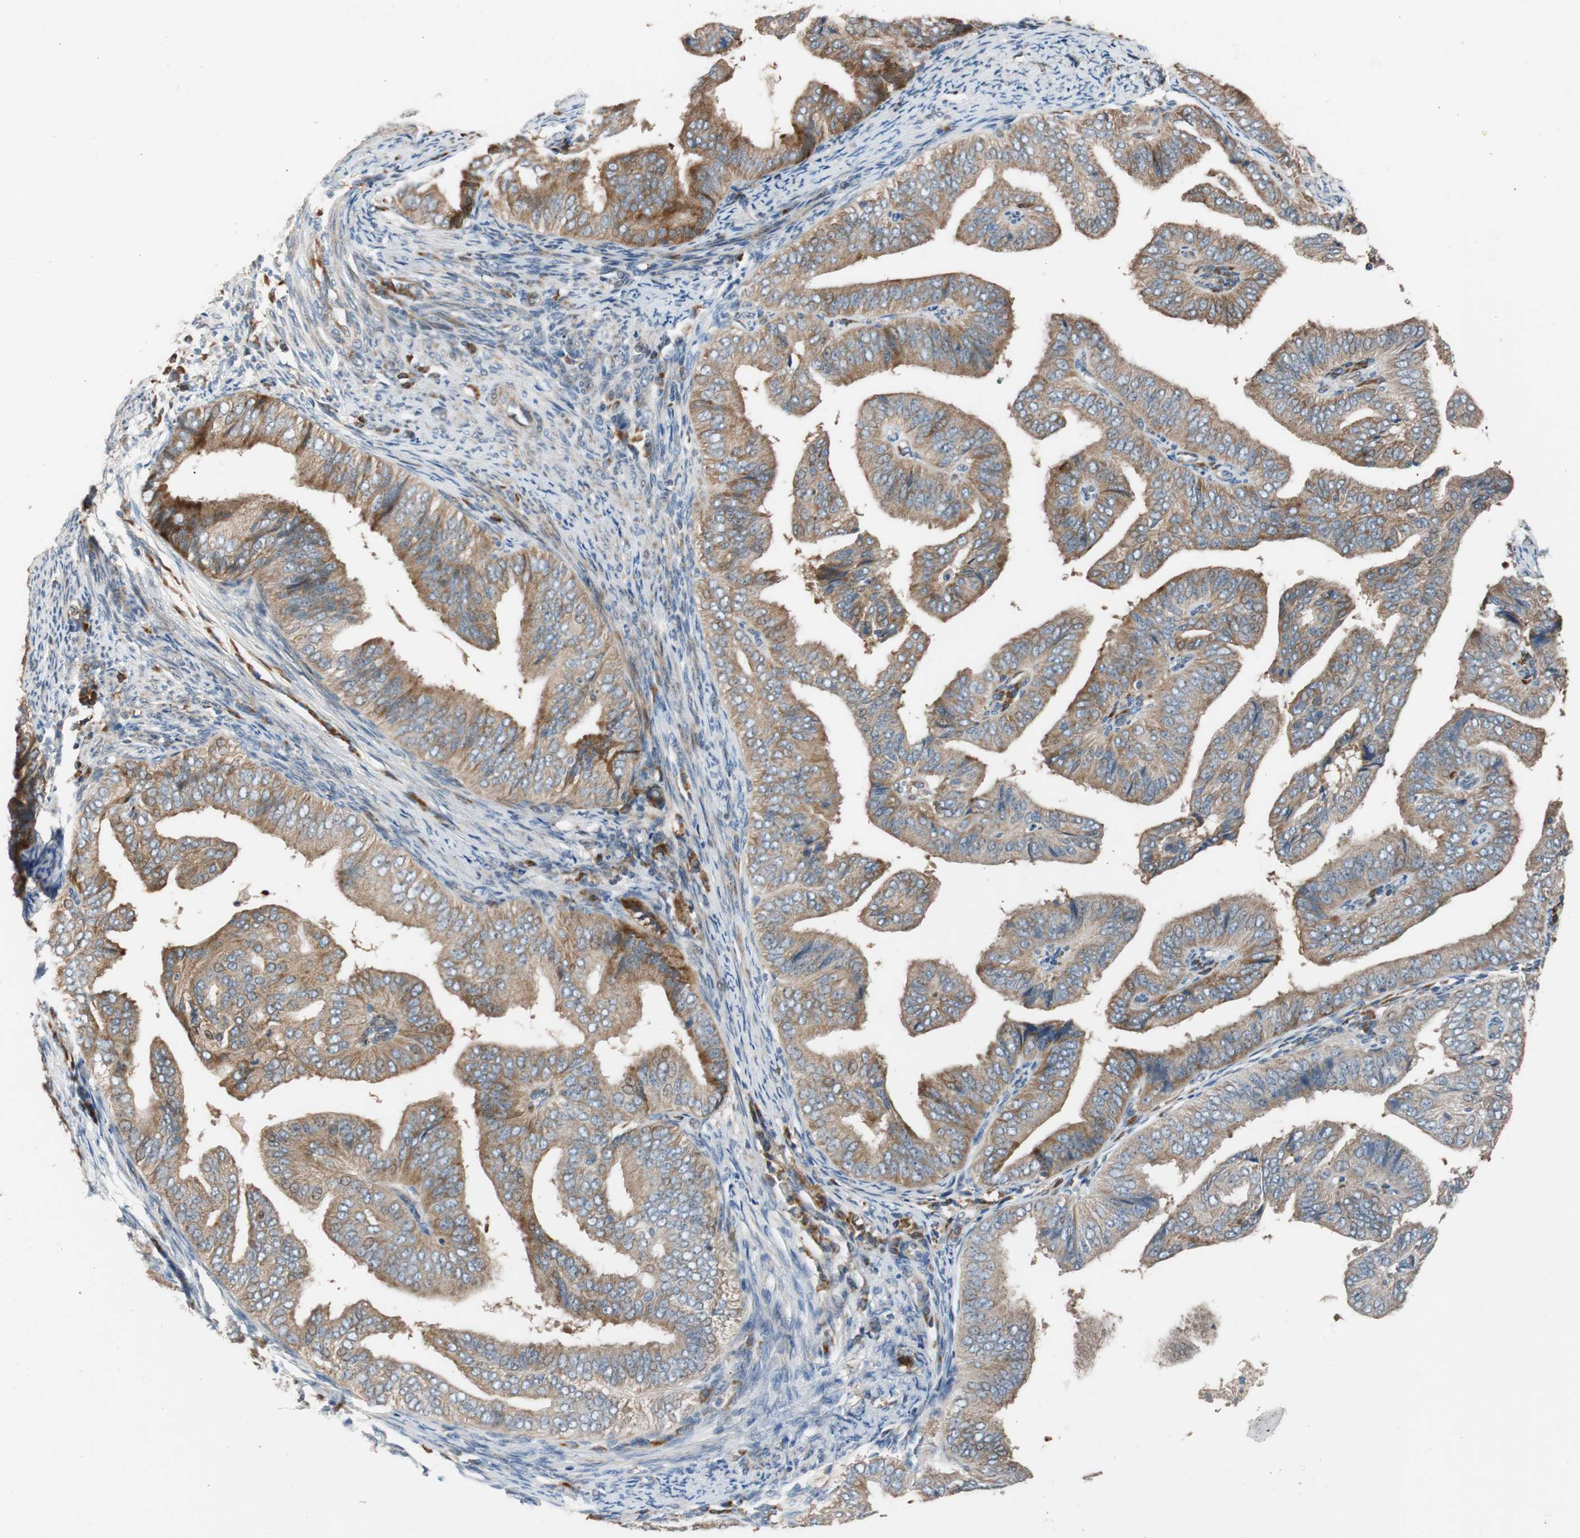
{"staining": {"intensity": "moderate", "quantity": ">75%", "location": "cytoplasmic/membranous"}, "tissue": "endometrial cancer", "cell_type": "Tumor cells", "image_type": "cancer", "snomed": [{"axis": "morphology", "description": "Adenocarcinoma, NOS"}, {"axis": "topography", "description": "Endometrium"}], "caption": "Human endometrial adenocarcinoma stained with a brown dye exhibits moderate cytoplasmic/membranous positive positivity in about >75% of tumor cells.", "gene": "FAAH", "patient": {"sex": "female", "age": 58}}